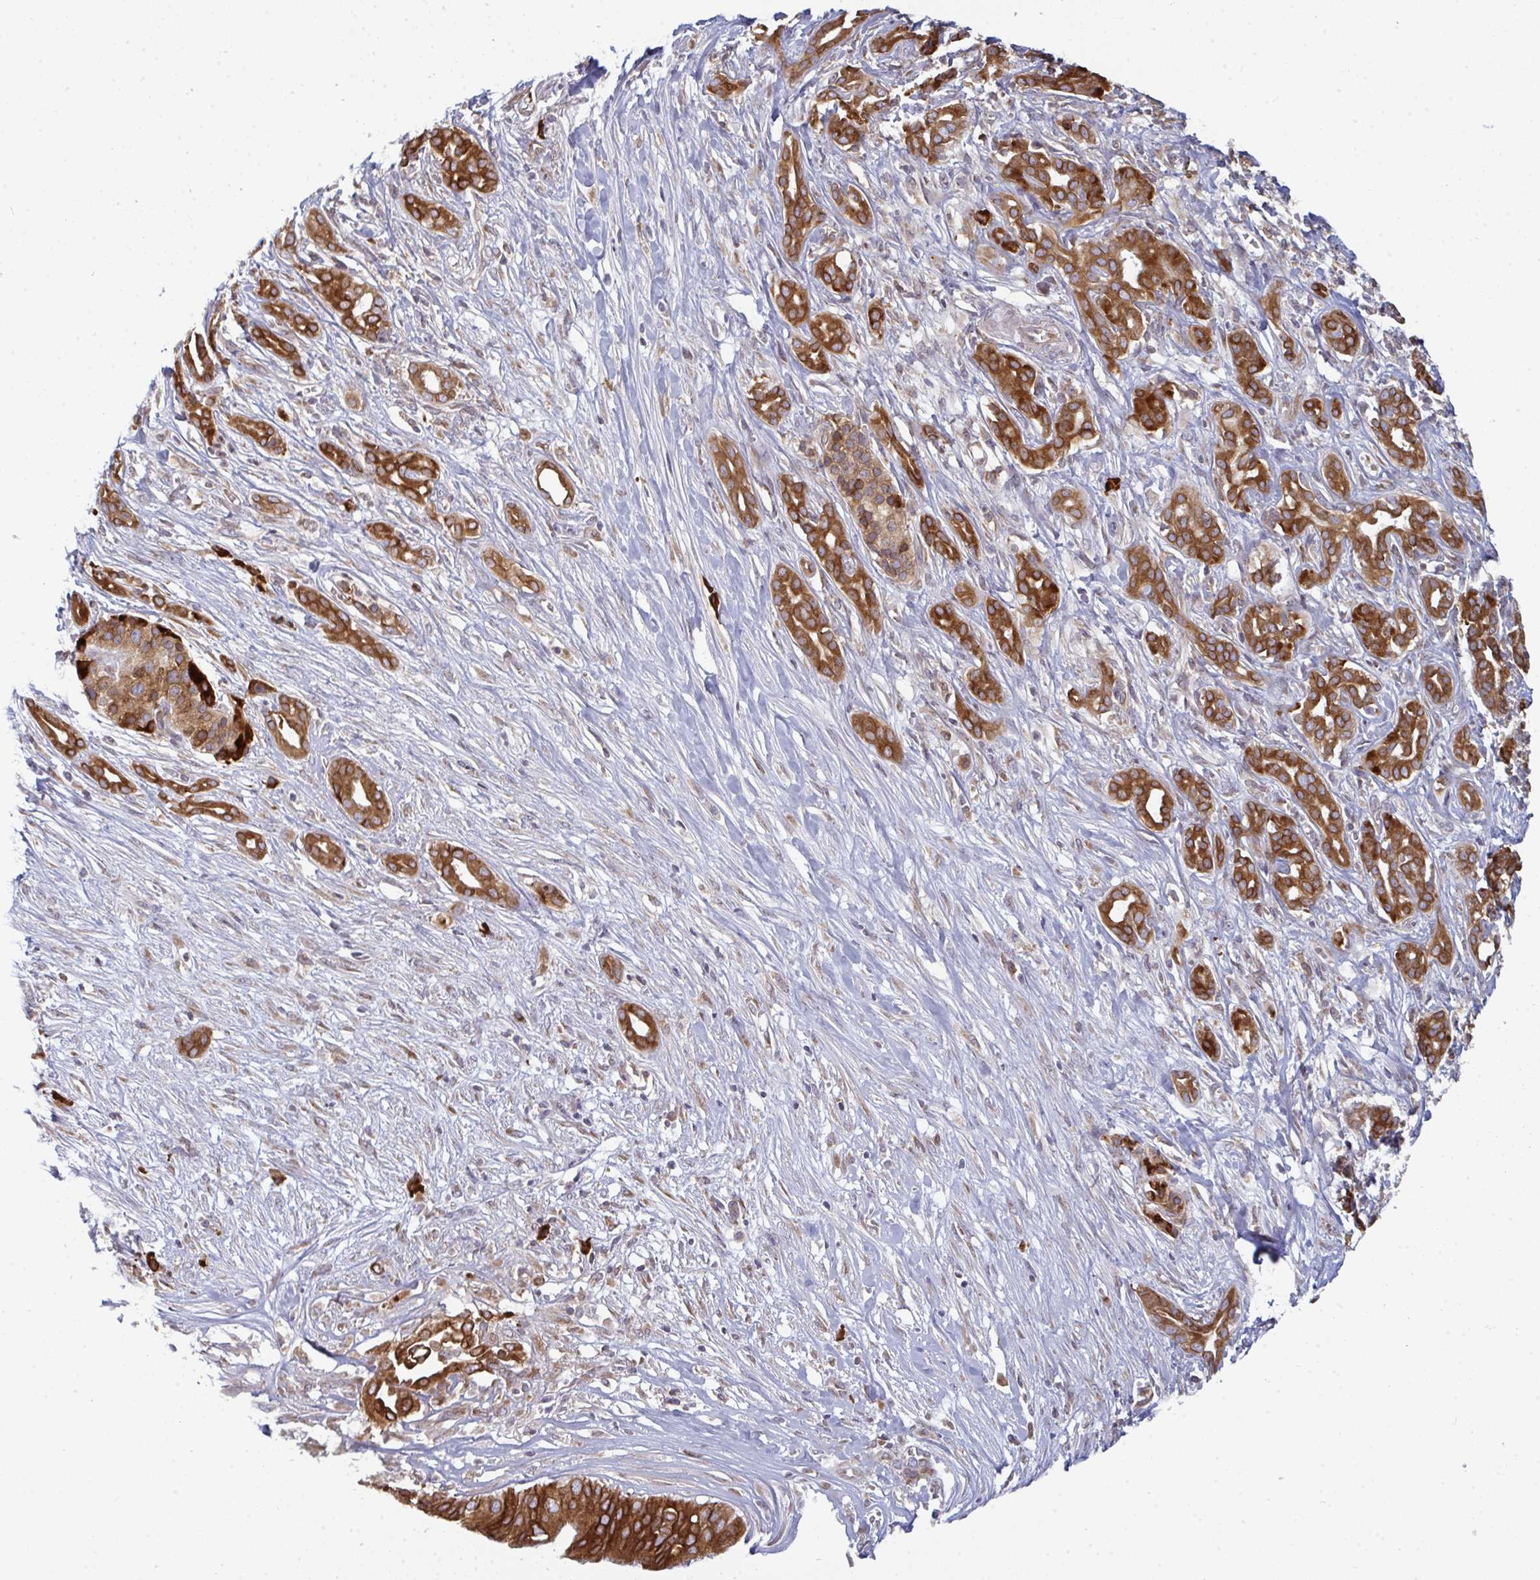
{"staining": {"intensity": "strong", "quantity": ">75%", "location": "cytoplasmic/membranous"}, "tissue": "pancreatic cancer", "cell_type": "Tumor cells", "image_type": "cancer", "snomed": [{"axis": "morphology", "description": "Adenocarcinoma, NOS"}, {"axis": "topography", "description": "Pancreas"}], "caption": "Tumor cells demonstrate high levels of strong cytoplasmic/membranous positivity in approximately >75% of cells in pancreatic cancer.", "gene": "LYSMD4", "patient": {"sex": "male", "age": 61}}